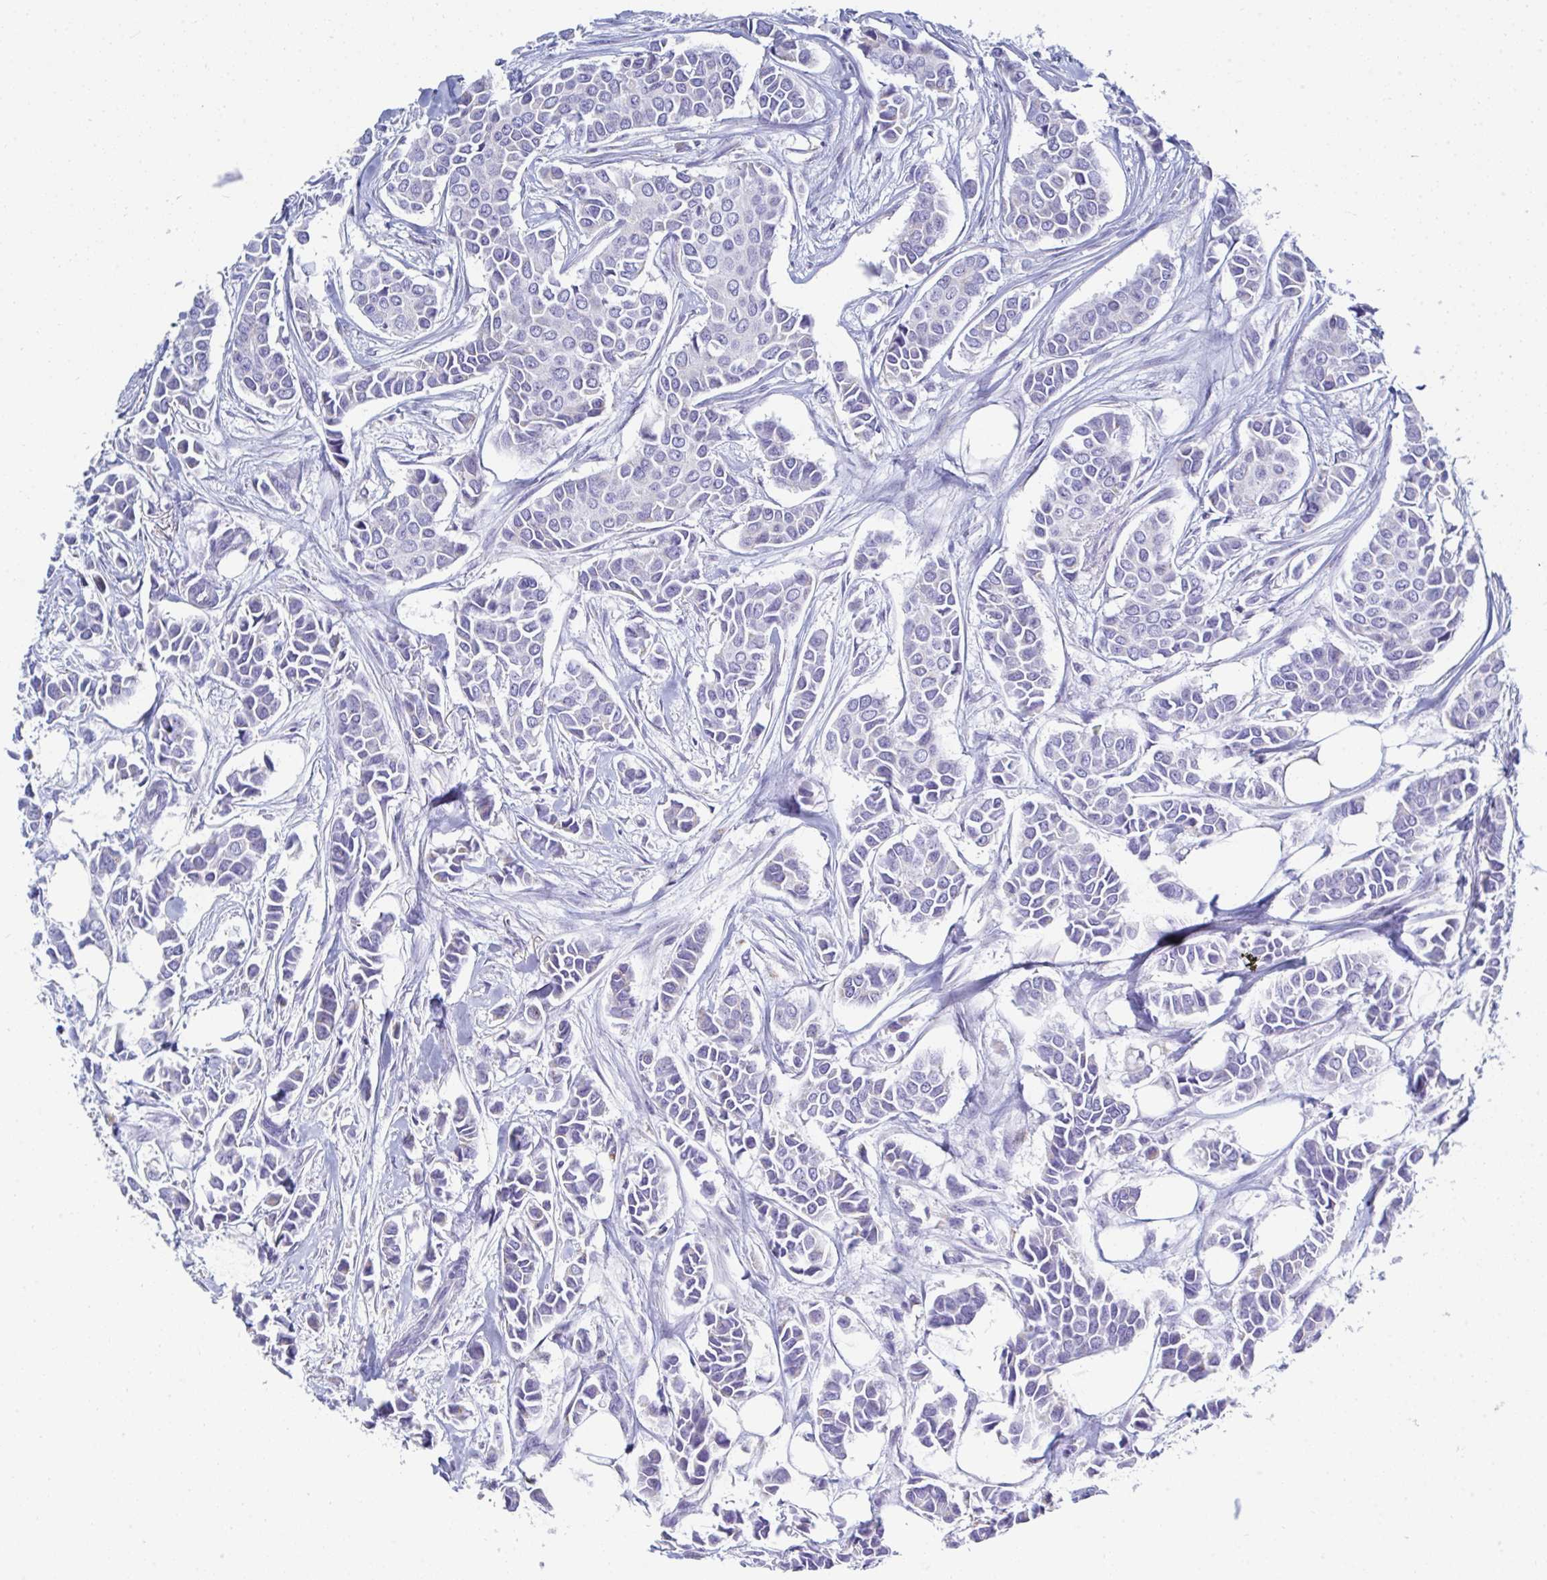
{"staining": {"intensity": "negative", "quantity": "none", "location": "none"}, "tissue": "breast cancer", "cell_type": "Tumor cells", "image_type": "cancer", "snomed": [{"axis": "morphology", "description": "Duct carcinoma"}, {"axis": "topography", "description": "Breast"}], "caption": "Immunohistochemistry image of neoplastic tissue: breast intraductal carcinoma stained with DAB (3,3'-diaminobenzidine) displays no significant protein staining in tumor cells. The staining was performed using DAB to visualize the protein expression in brown, while the nuclei were stained in blue with hematoxylin (Magnification: 20x).", "gene": "MGAM2", "patient": {"sex": "female", "age": 84}}